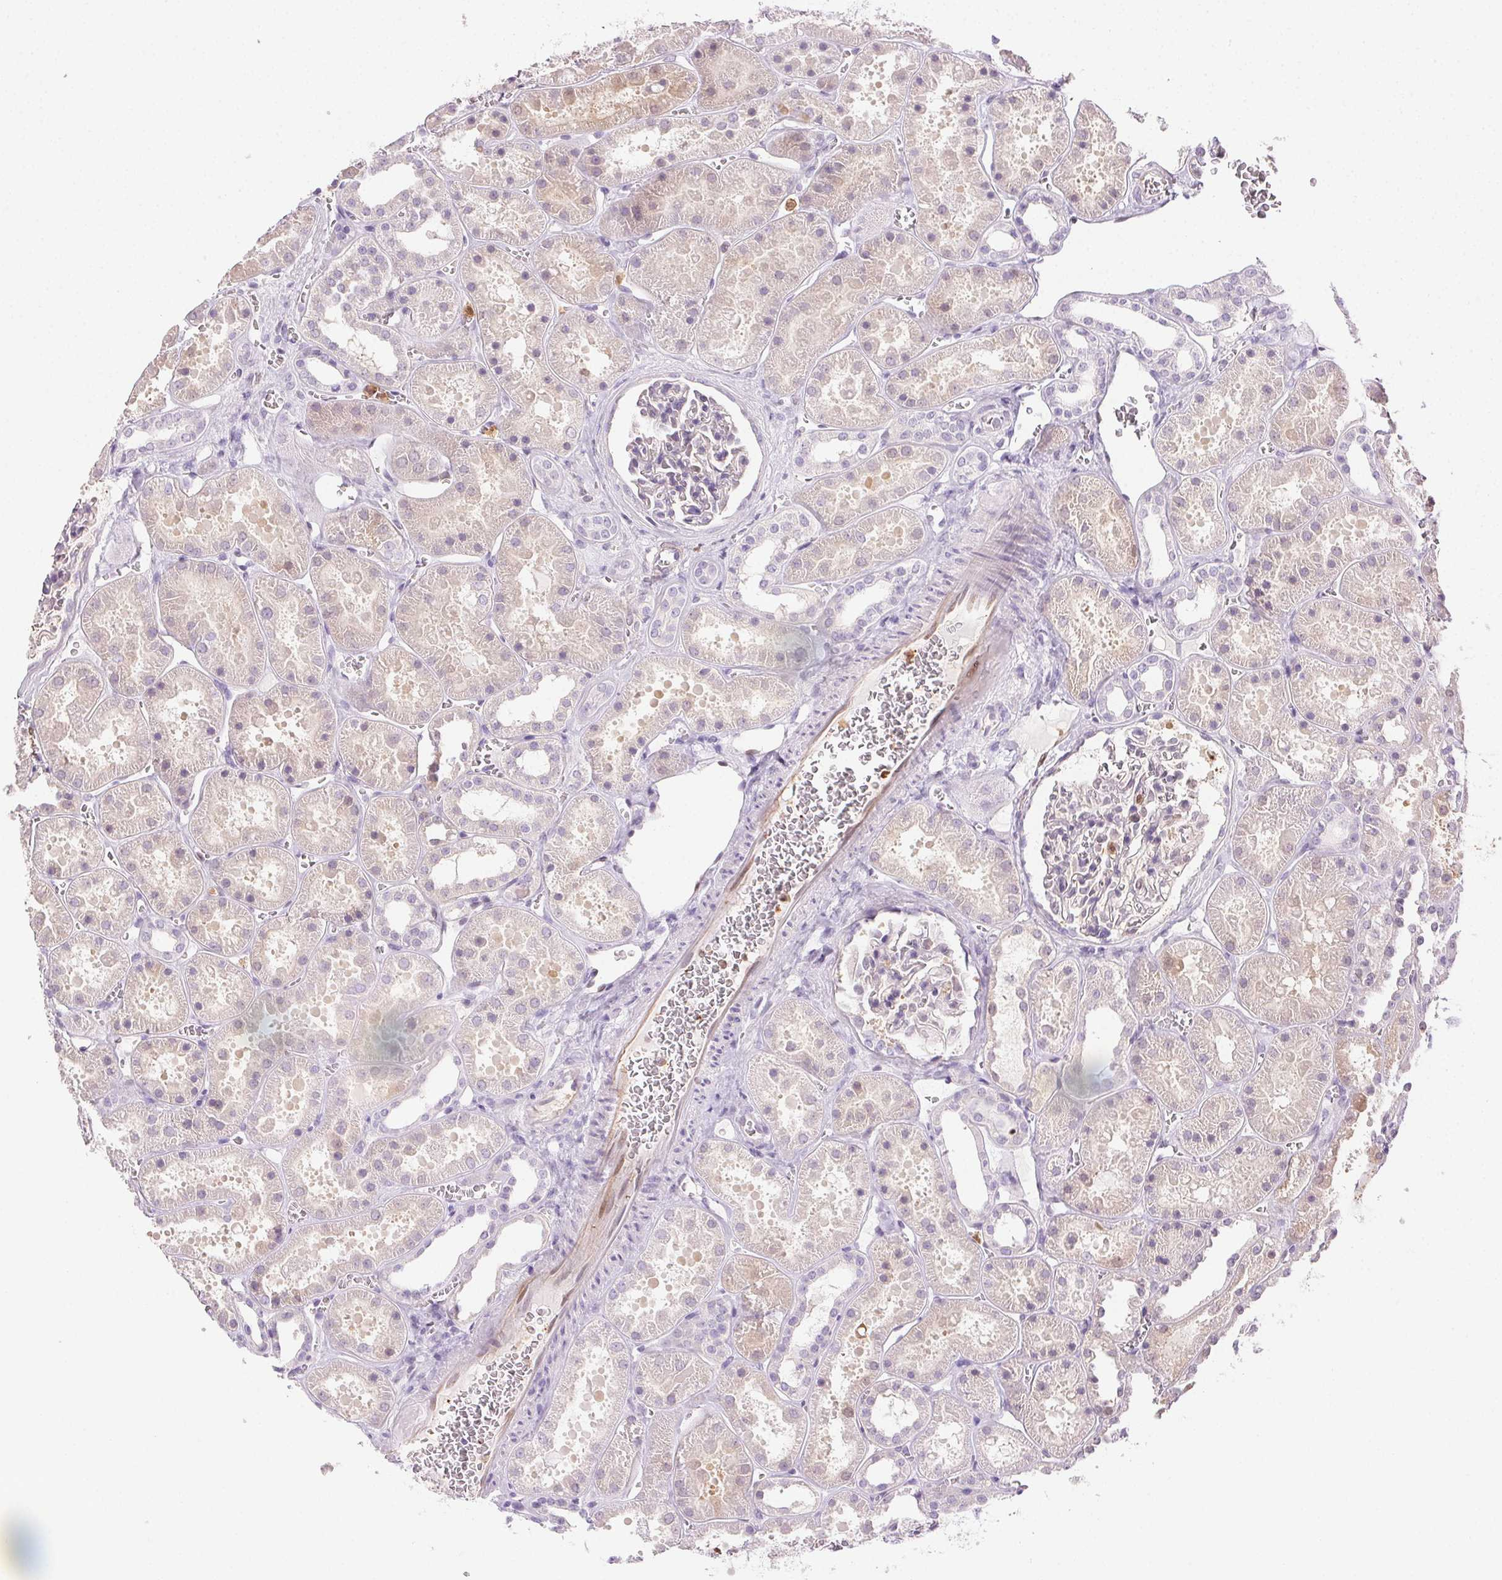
{"staining": {"intensity": "negative", "quantity": "none", "location": "none"}, "tissue": "kidney", "cell_type": "Cells in glomeruli", "image_type": "normal", "snomed": [{"axis": "morphology", "description": "Normal tissue, NOS"}, {"axis": "topography", "description": "Kidney"}], "caption": "Immunohistochemistry photomicrograph of benign human kidney stained for a protein (brown), which displays no staining in cells in glomeruli. (Brightfield microscopy of DAB IHC at high magnification).", "gene": "TMEM45A", "patient": {"sex": "female", "age": 41}}